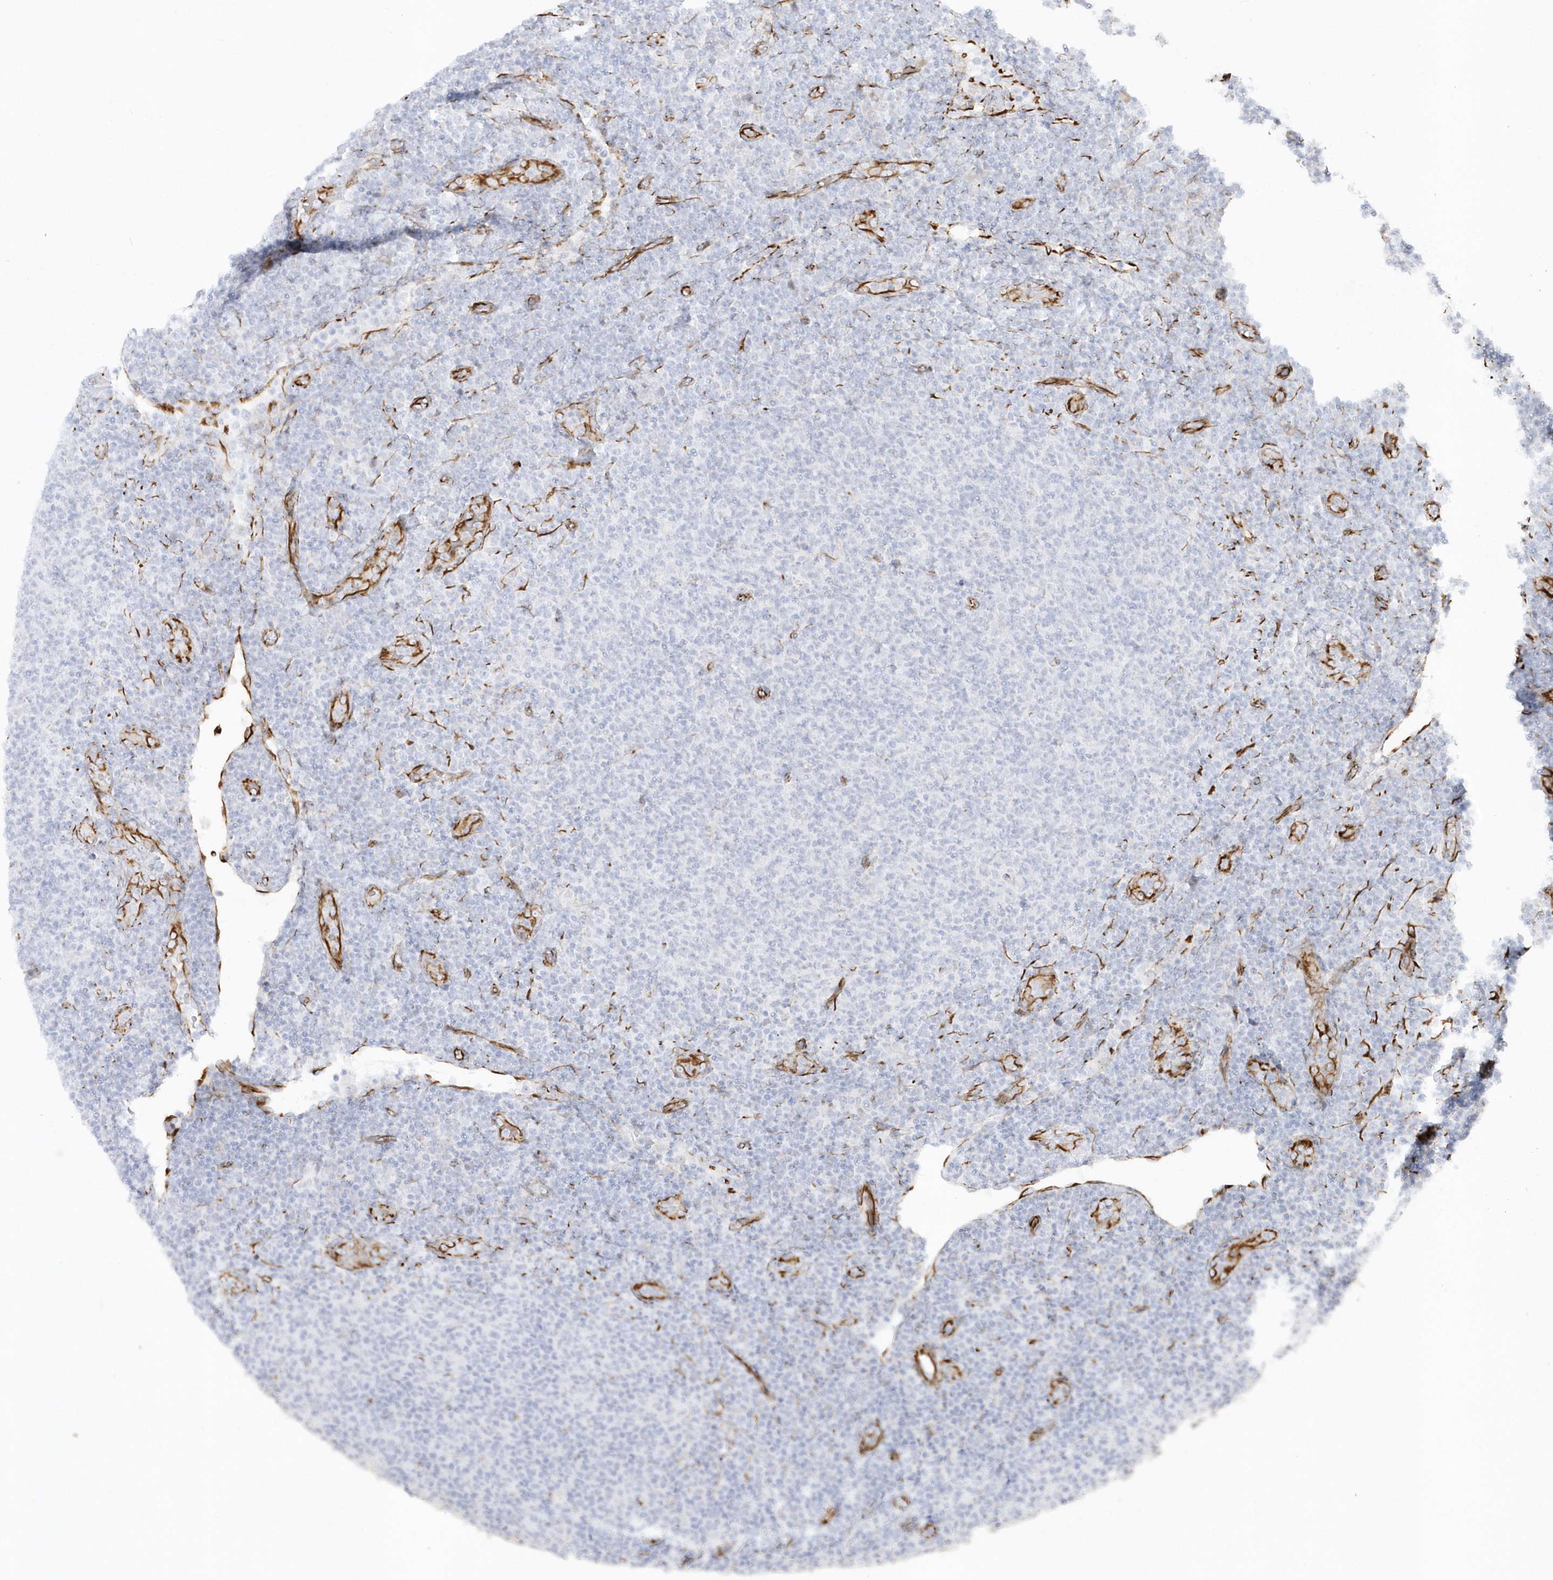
{"staining": {"intensity": "negative", "quantity": "none", "location": "none"}, "tissue": "lymphoma", "cell_type": "Tumor cells", "image_type": "cancer", "snomed": [{"axis": "morphology", "description": "Malignant lymphoma, non-Hodgkin's type, Low grade"}, {"axis": "topography", "description": "Lymph node"}], "caption": "This is an immunohistochemistry (IHC) micrograph of human lymphoma. There is no staining in tumor cells.", "gene": "PPIL6", "patient": {"sex": "male", "age": 66}}